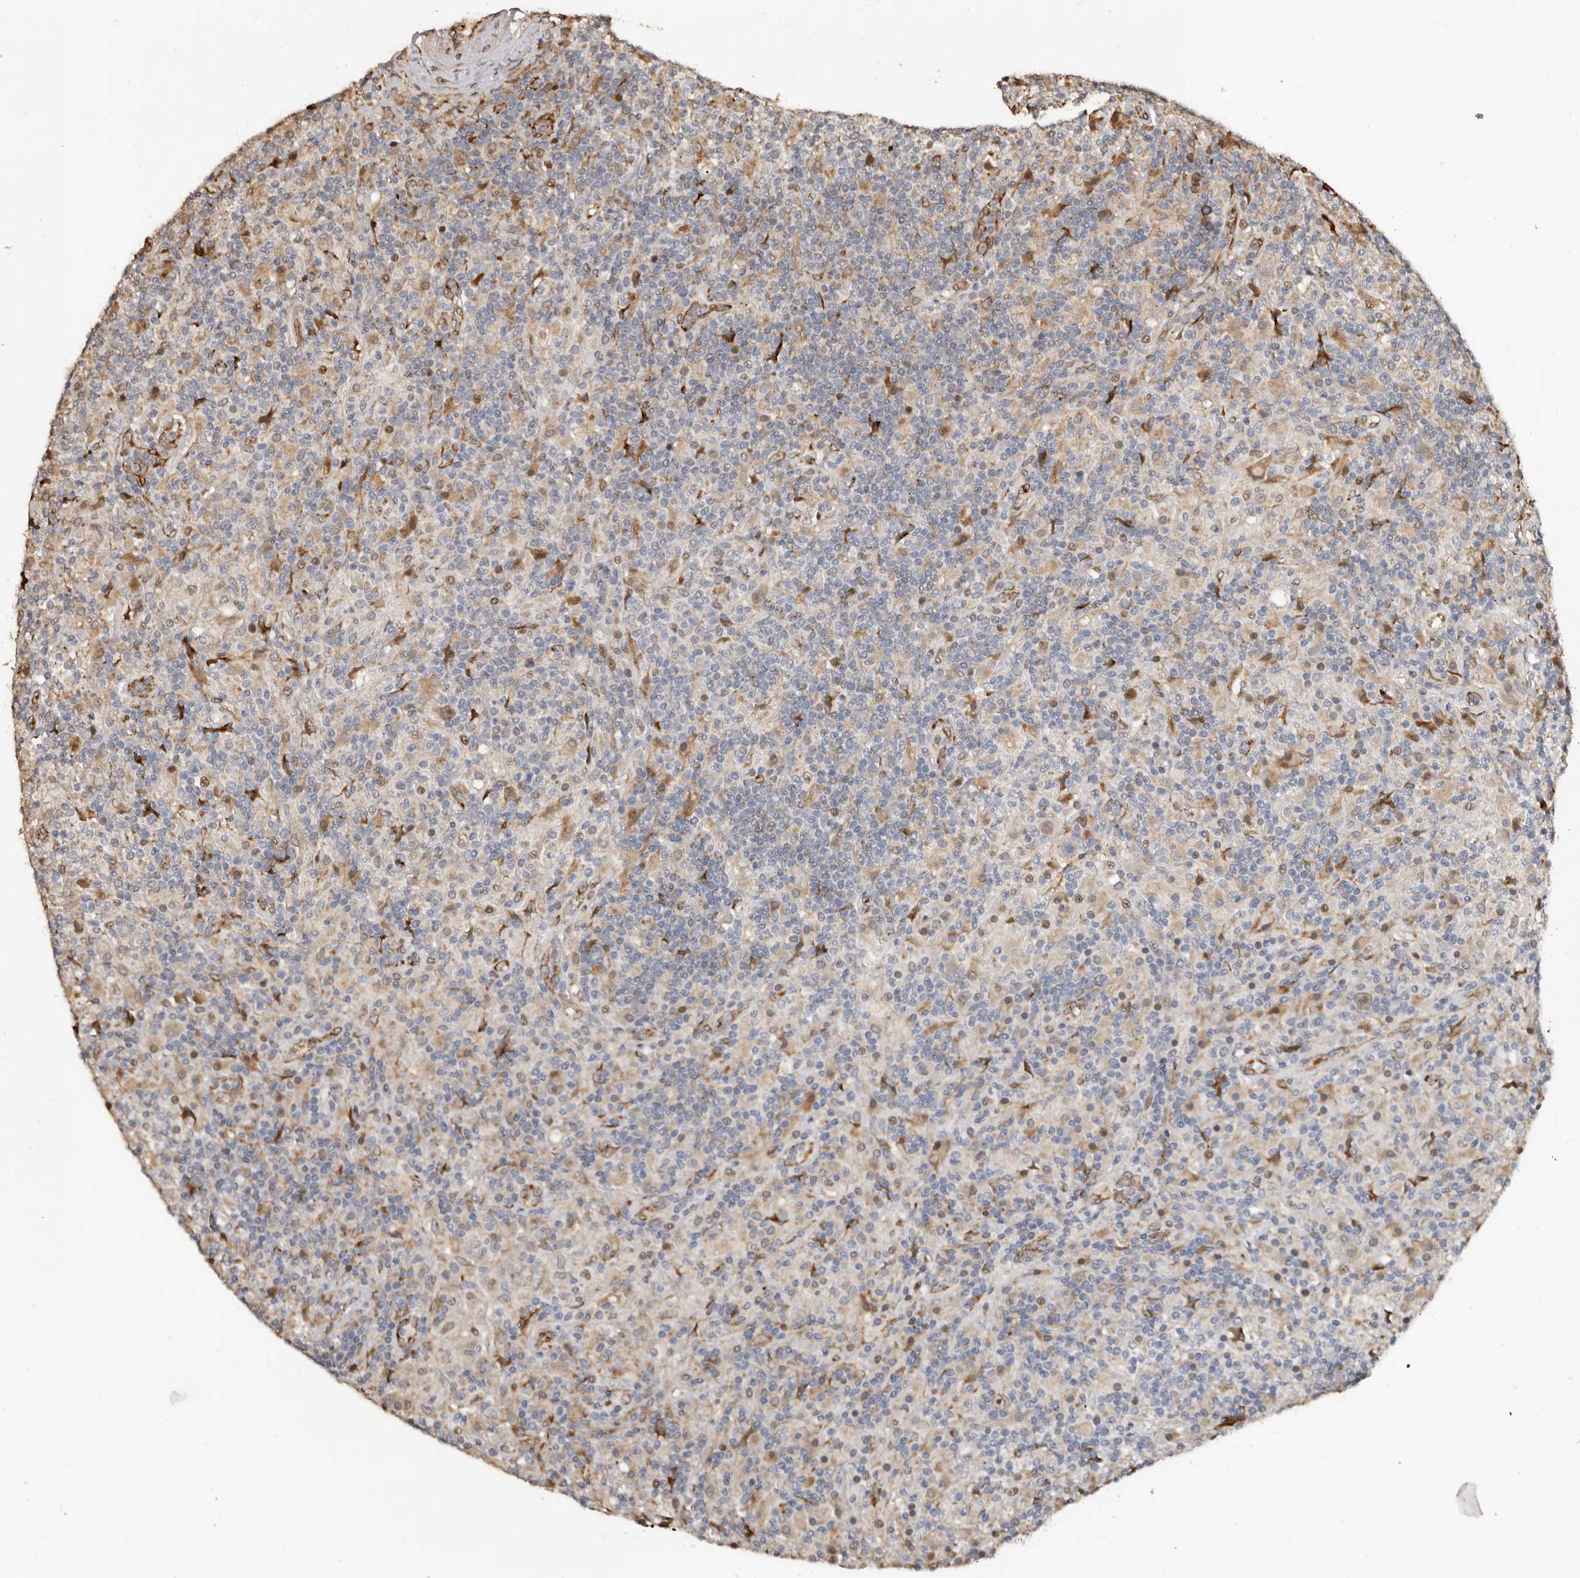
{"staining": {"intensity": "weak", "quantity": ">75%", "location": "cytoplasmic/membranous,nuclear"}, "tissue": "lymphoma", "cell_type": "Tumor cells", "image_type": "cancer", "snomed": [{"axis": "morphology", "description": "Hodgkin's disease, NOS"}, {"axis": "topography", "description": "Lymph node"}], "caption": "Lymphoma stained with DAB IHC reveals low levels of weak cytoplasmic/membranous and nuclear expression in approximately >75% of tumor cells. (Brightfield microscopy of DAB IHC at high magnification).", "gene": "ENTREP1", "patient": {"sex": "male", "age": 70}}